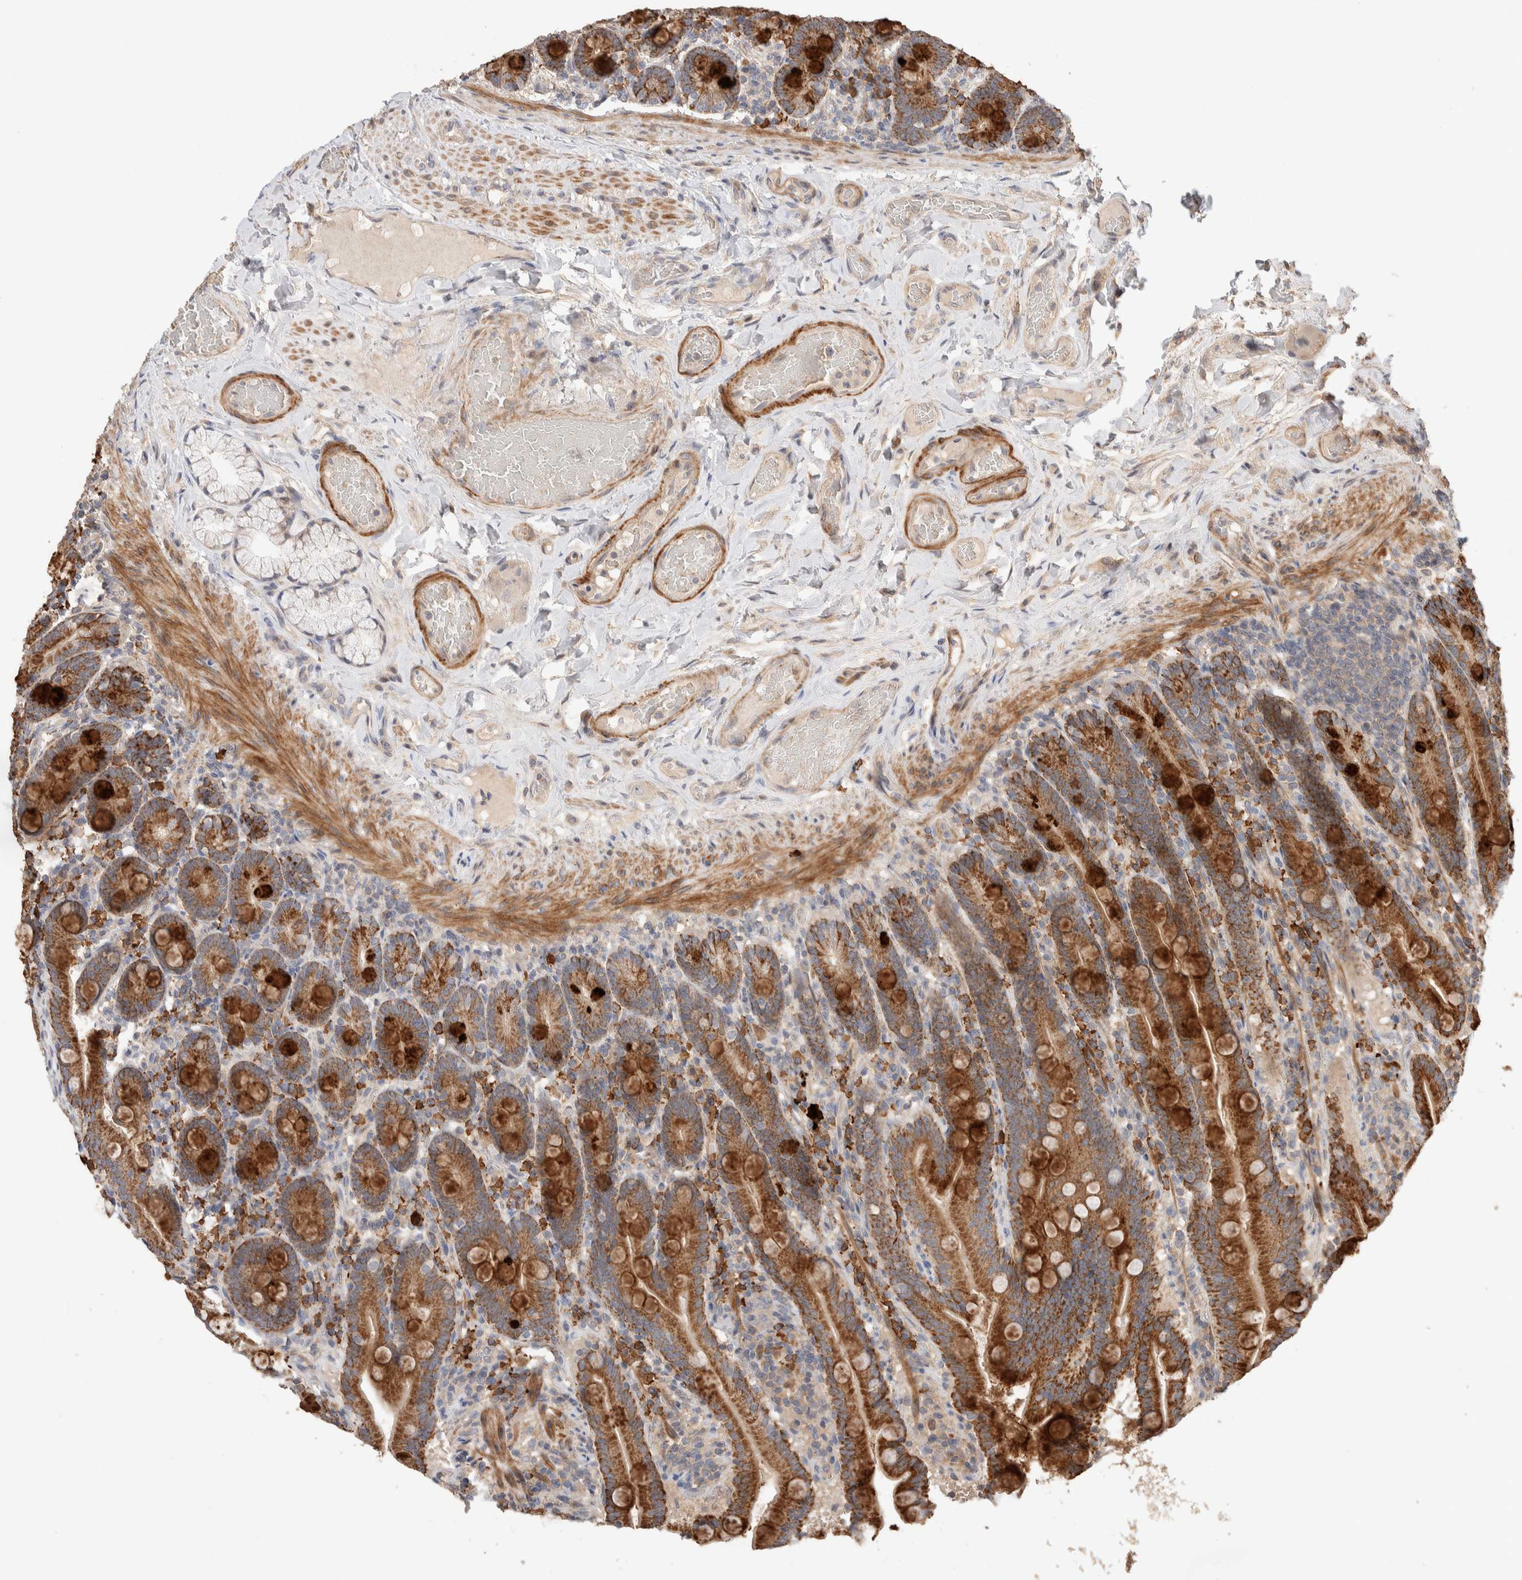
{"staining": {"intensity": "moderate", "quantity": "25%-75%", "location": "cytoplasmic/membranous"}, "tissue": "duodenum", "cell_type": "Glandular cells", "image_type": "normal", "snomed": [{"axis": "morphology", "description": "Normal tissue, NOS"}, {"axis": "topography", "description": "Duodenum"}], "caption": "Moderate cytoplasmic/membranous protein expression is appreciated in approximately 25%-75% of glandular cells in duodenum. The staining was performed using DAB (3,3'-diaminobenzidine), with brown indicating positive protein expression. Nuclei are stained blue with hematoxylin.", "gene": "WDR91", "patient": {"sex": "male", "age": 54}}